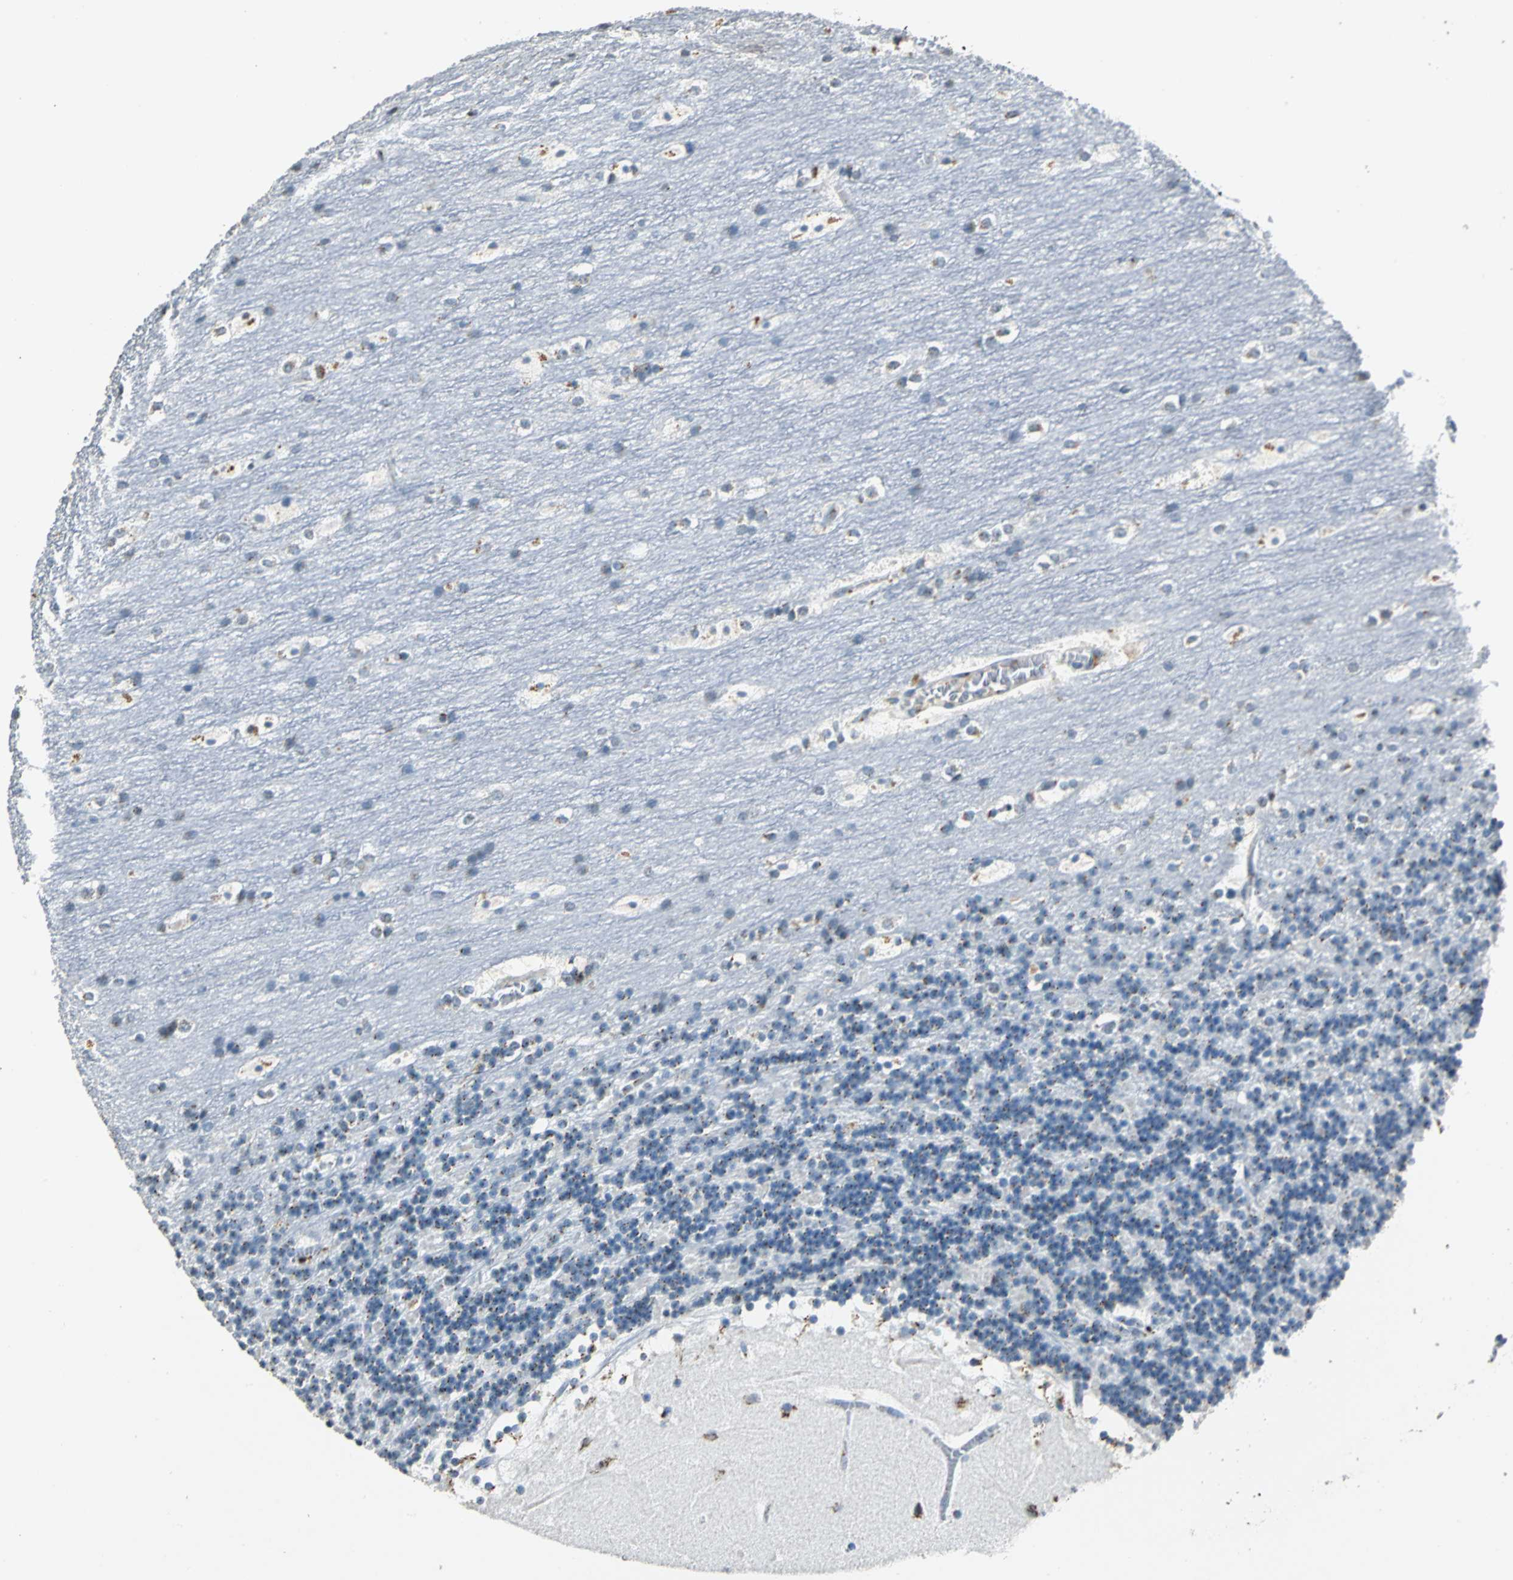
{"staining": {"intensity": "weak", "quantity": "<25%", "location": "cytoplasmic/membranous"}, "tissue": "cerebellum", "cell_type": "Cells in granular layer", "image_type": "normal", "snomed": [{"axis": "morphology", "description": "Normal tissue, NOS"}, {"axis": "topography", "description": "Cerebellum"}], "caption": "The immunohistochemistry image has no significant staining in cells in granular layer of cerebellum. (DAB immunohistochemistry (IHC) visualized using brightfield microscopy, high magnification).", "gene": "TMEM115", "patient": {"sex": "female", "age": 19}}